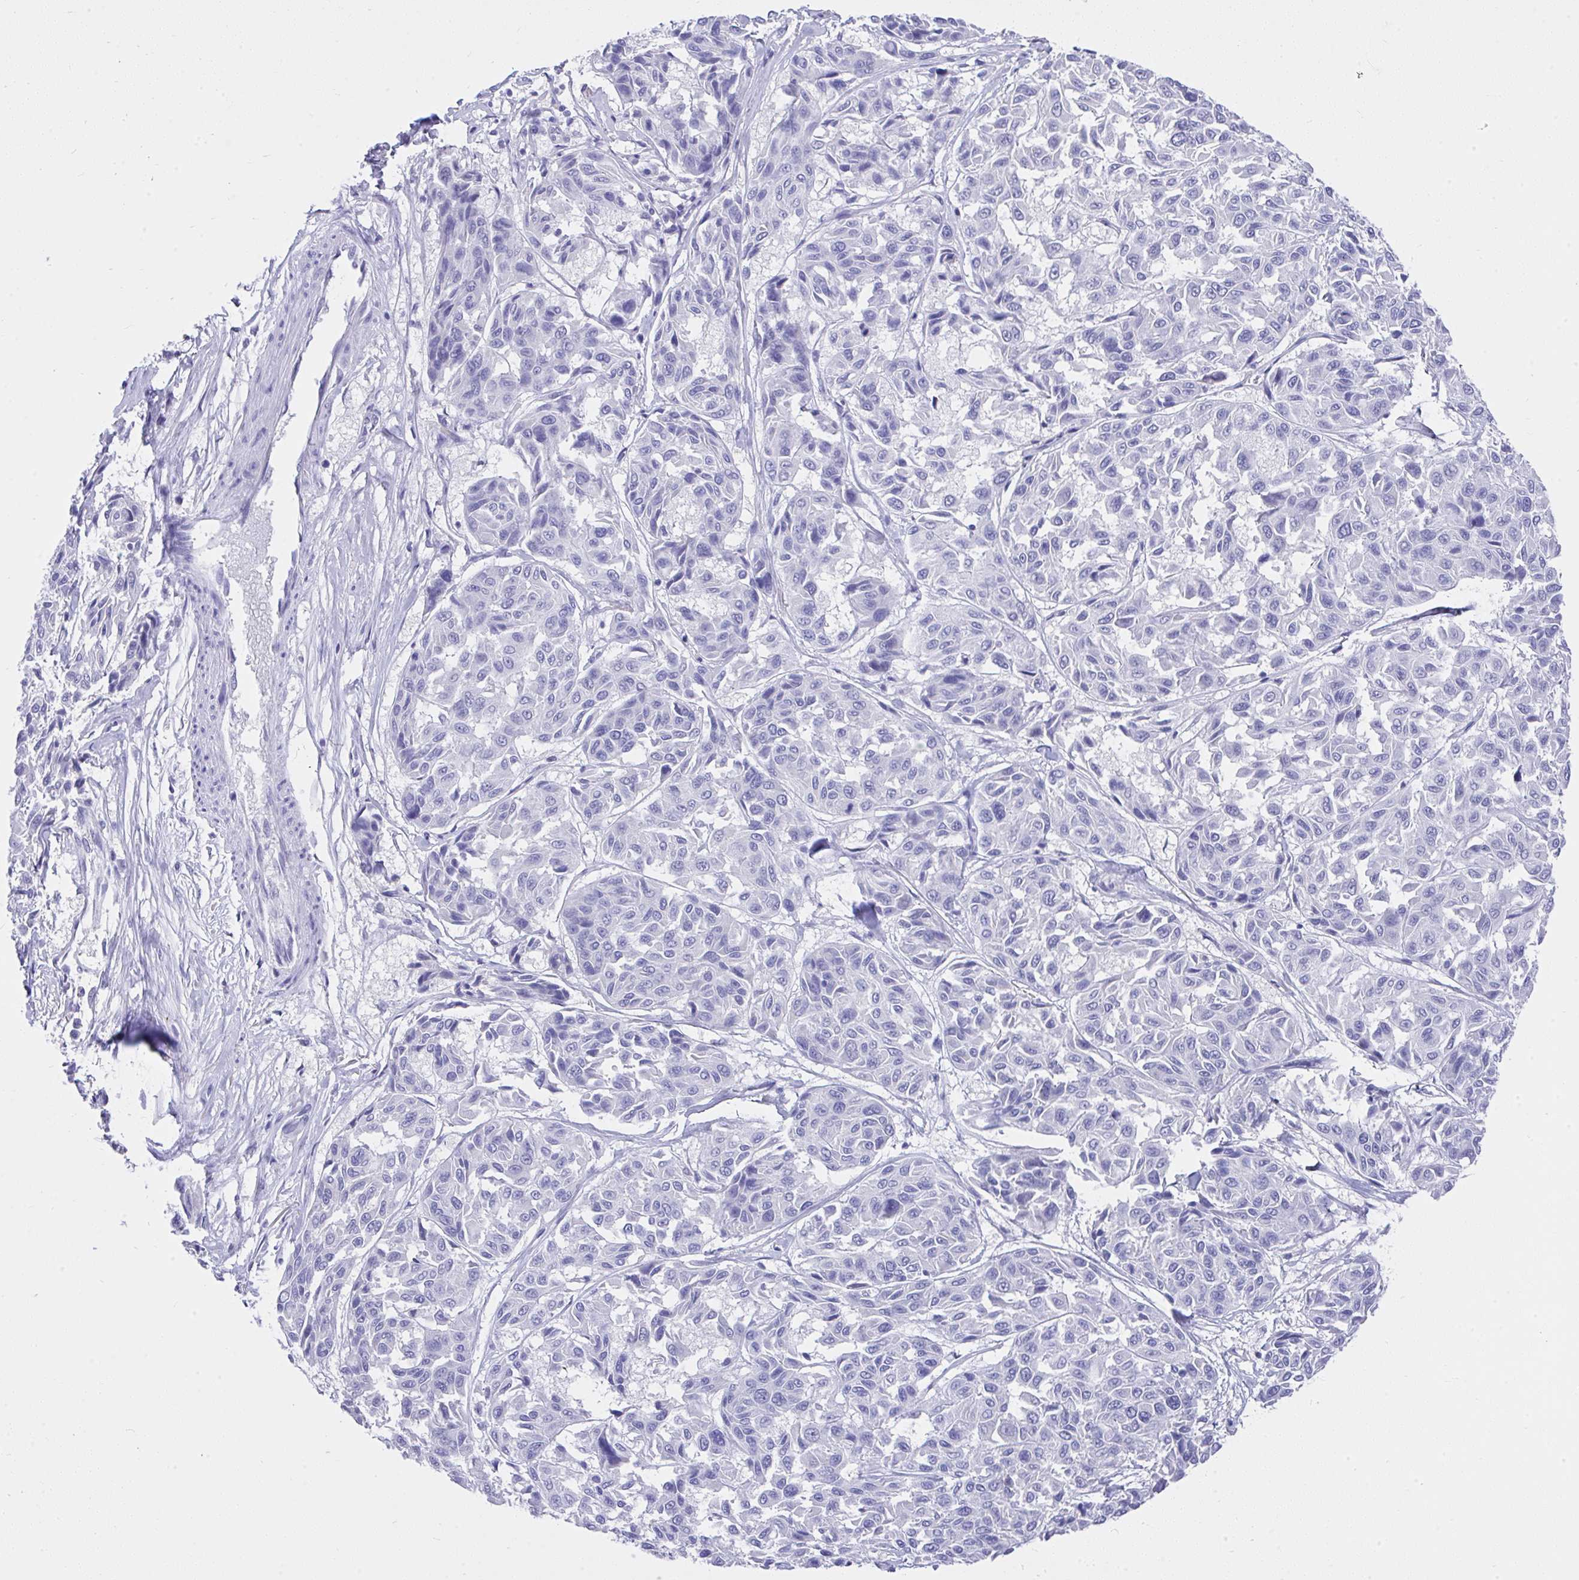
{"staining": {"intensity": "negative", "quantity": "none", "location": "none"}, "tissue": "melanoma", "cell_type": "Tumor cells", "image_type": "cancer", "snomed": [{"axis": "morphology", "description": "Malignant melanoma, NOS"}, {"axis": "topography", "description": "Skin"}], "caption": "Immunohistochemistry (IHC) histopathology image of human malignant melanoma stained for a protein (brown), which shows no expression in tumor cells.", "gene": "MS4A12", "patient": {"sex": "female", "age": 66}}